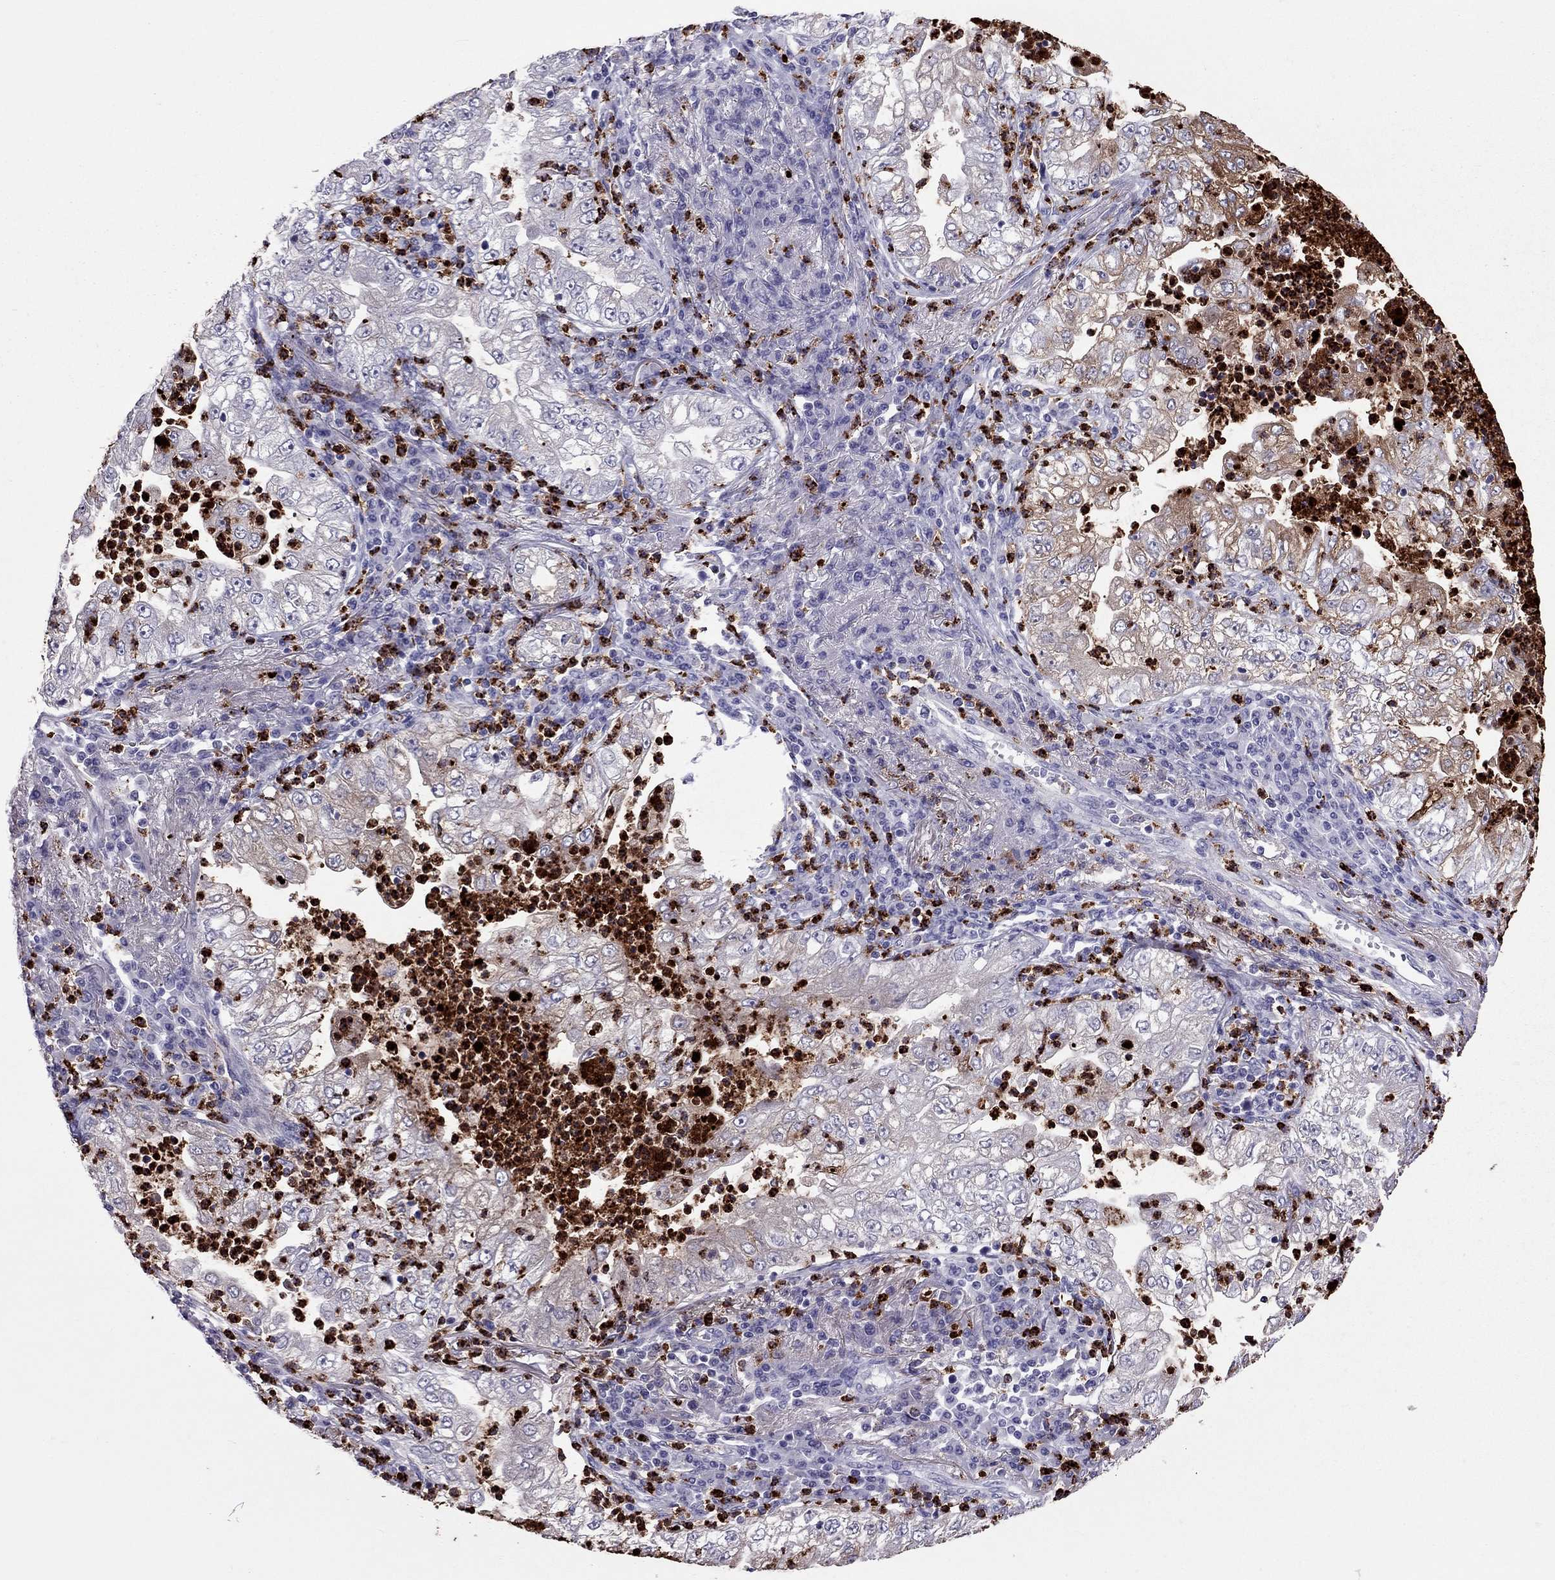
{"staining": {"intensity": "weak", "quantity": "<25%", "location": "cytoplasmic/membranous"}, "tissue": "lung cancer", "cell_type": "Tumor cells", "image_type": "cancer", "snomed": [{"axis": "morphology", "description": "Adenocarcinoma, NOS"}, {"axis": "topography", "description": "Lung"}], "caption": "This image is of lung cancer (adenocarcinoma) stained with IHC to label a protein in brown with the nuclei are counter-stained blue. There is no staining in tumor cells.", "gene": "CCL27", "patient": {"sex": "female", "age": 73}}